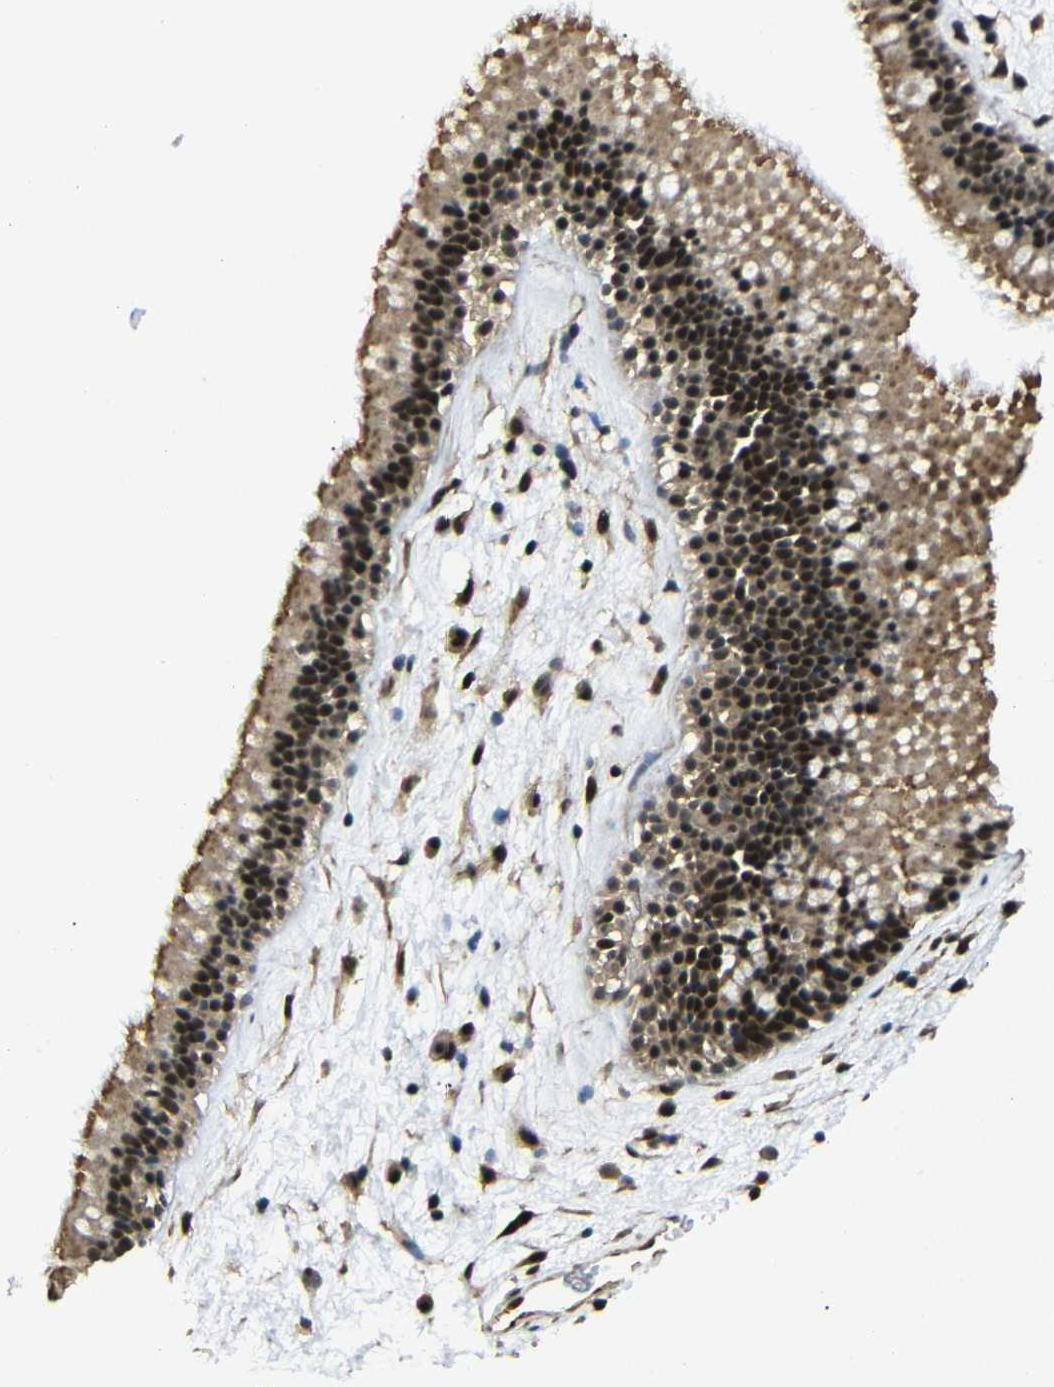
{"staining": {"intensity": "strong", "quantity": ">75%", "location": "cytoplasmic/membranous,nuclear"}, "tissue": "nasopharynx", "cell_type": "Respiratory epithelial cells", "image_type": "normal", "snomed": [{"axis": "morphology", "description": "Normal tissue, NOS"}, {"axis": "morphology", "description": "Inflammation, NOS"}, {"axis": "topography", "description": "Nasopharynx"}], "caption": "Strong cytoplasmic/membranous,nuclear positivity for a protein is seen in about >75% of respiratory epithelial cells of benign nasopharynx using IHC.", "gene": "TBX2", "patient": {"sex": "male", "age": 48}}